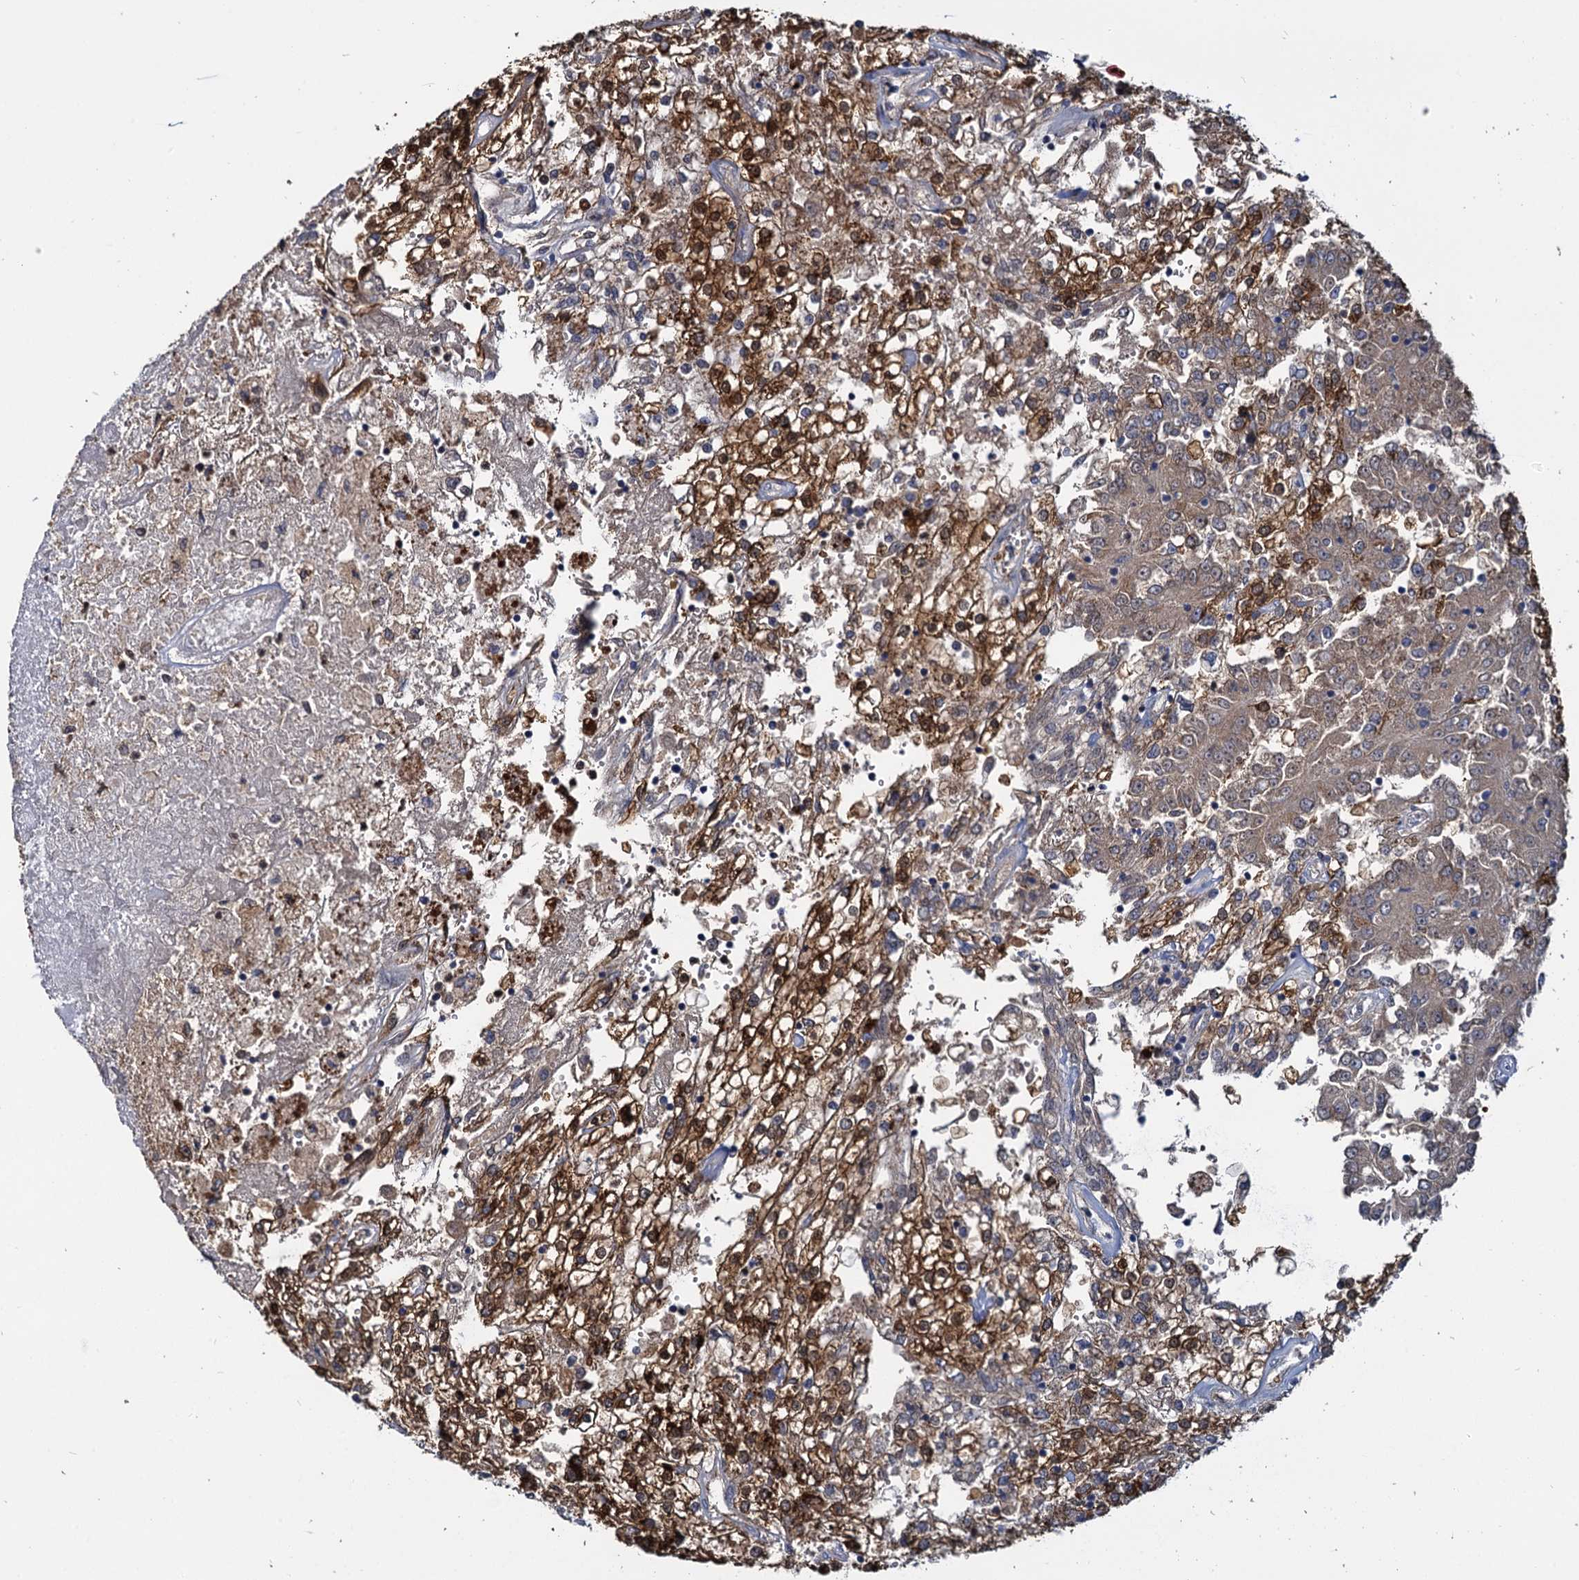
{"staining": {"intensity": "moderate", "quantity": ">75%", "location": "cytoplasmic/membranous"}, "tissue": "renal cancer", "cell_type": "Tumor cells", "image_type": "cancer", "snomed": [{"axis": "morphology", "description": "Adenocarcinoma, NOS"}, {"axis": "topography", "description": "Kidney"}], "caption": "Approximately >75% of tumor cells in human renal cancer show moderate cytoplasmic/membranous protein positivity as visualized by brown immunohistochemical staining.", "gene": "CEP192", "patient": {"sex": "female", "age": 52}}